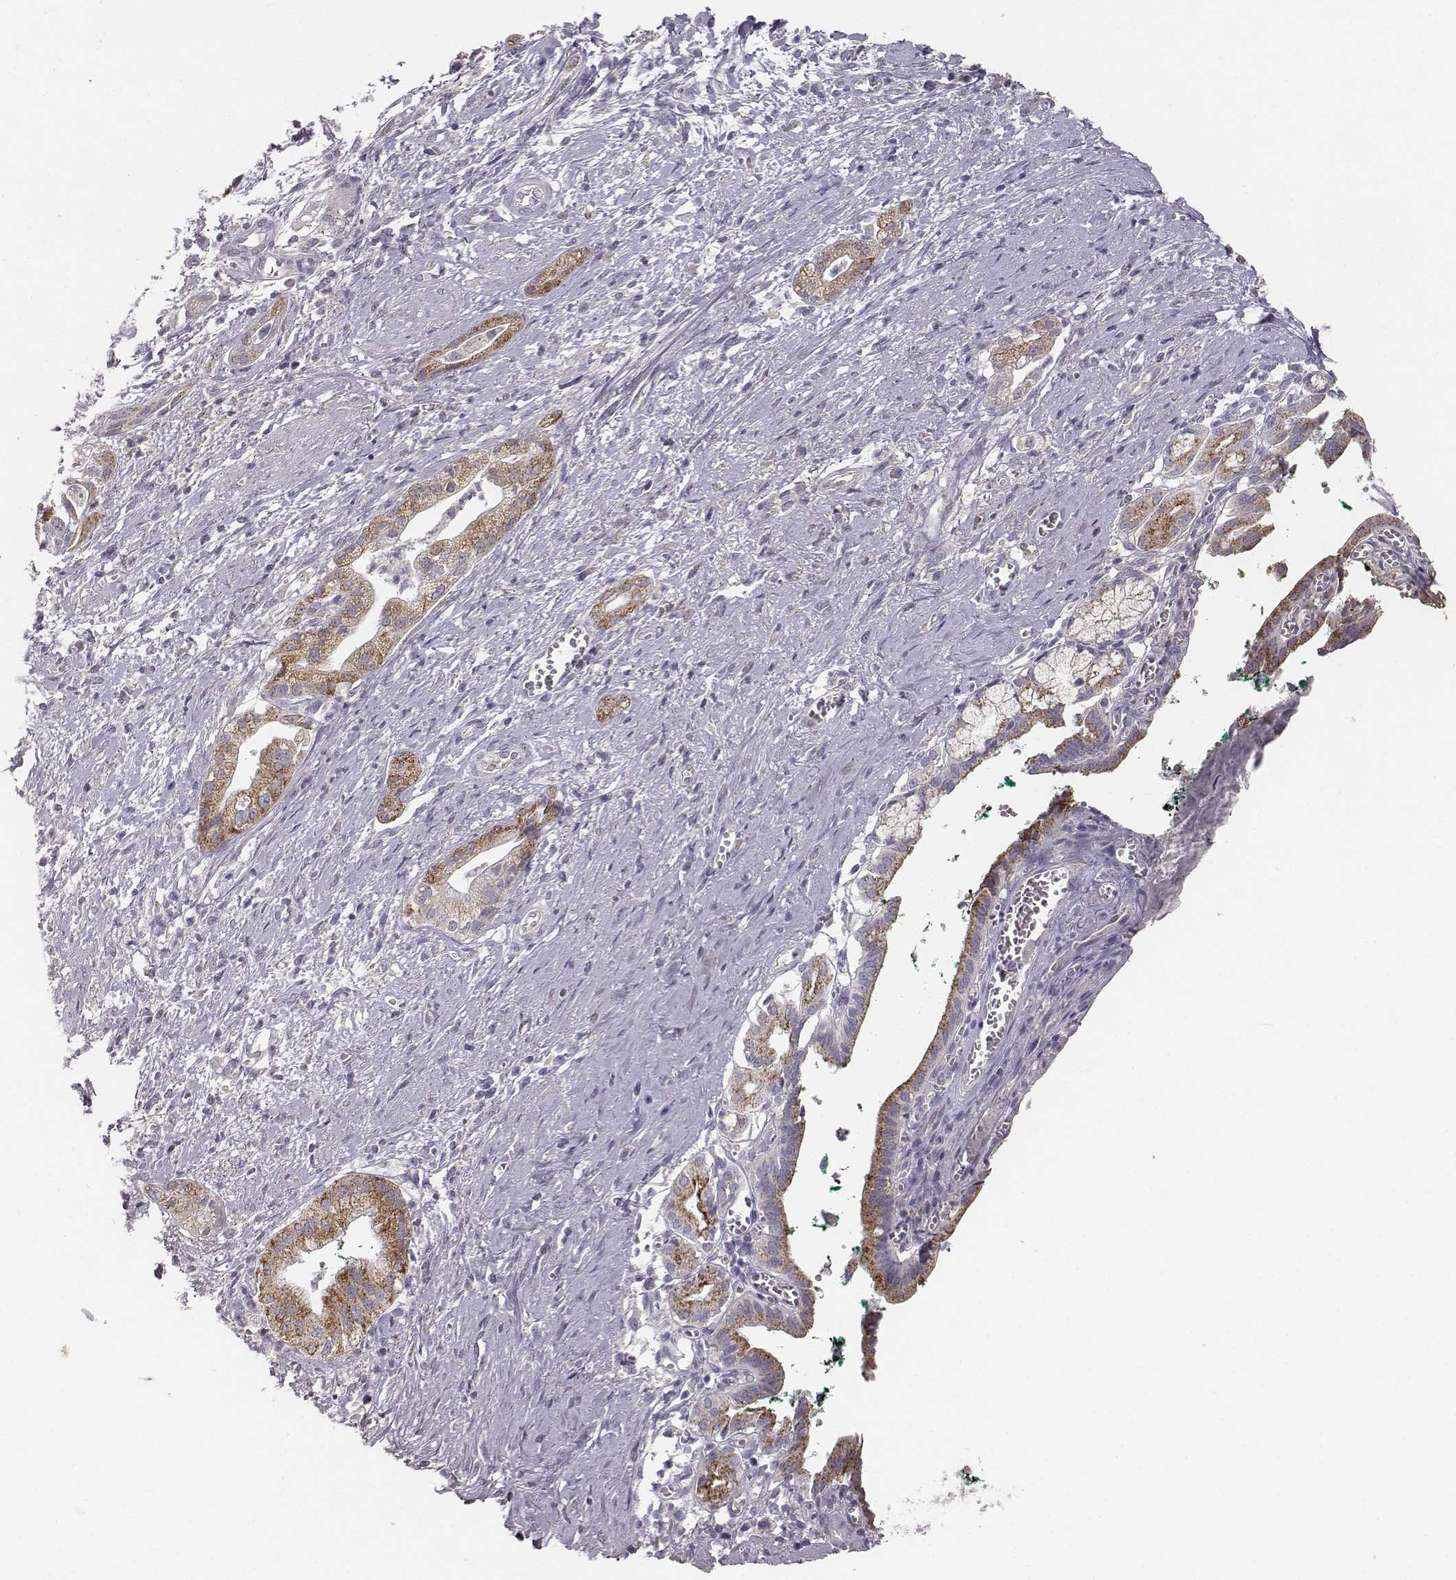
{"staining": {"intensity": "moderate", "quantity": ">75%", "location": "cytoplasmic/membranous"}, "tissue": "pancreatic cancer", "cell_type": "Tumor cells", "image_type": "cancer", "snomed": [{"axis": "morphology", "description": "Normal tissue, NOS"}, {"axis": "morphology", "description": "Adenocarcinoma, NOS"}, {"axis": "topography", "description": "Lymph node"}, {"axis": "topography", "description": "Pancreas"}], "caption": "Protein expression analysis of pancreatic cancer exhibits moderate cytoplasmic/membranous expression in approximately >75% of tumor cells. The protein of interest is stained brown, and the nuclei are stained in blue (DAB IHC with brightfield microscopy, high magnification).", "gene": "ABCD3", "patient": {"sex": "female", "age": 58}}